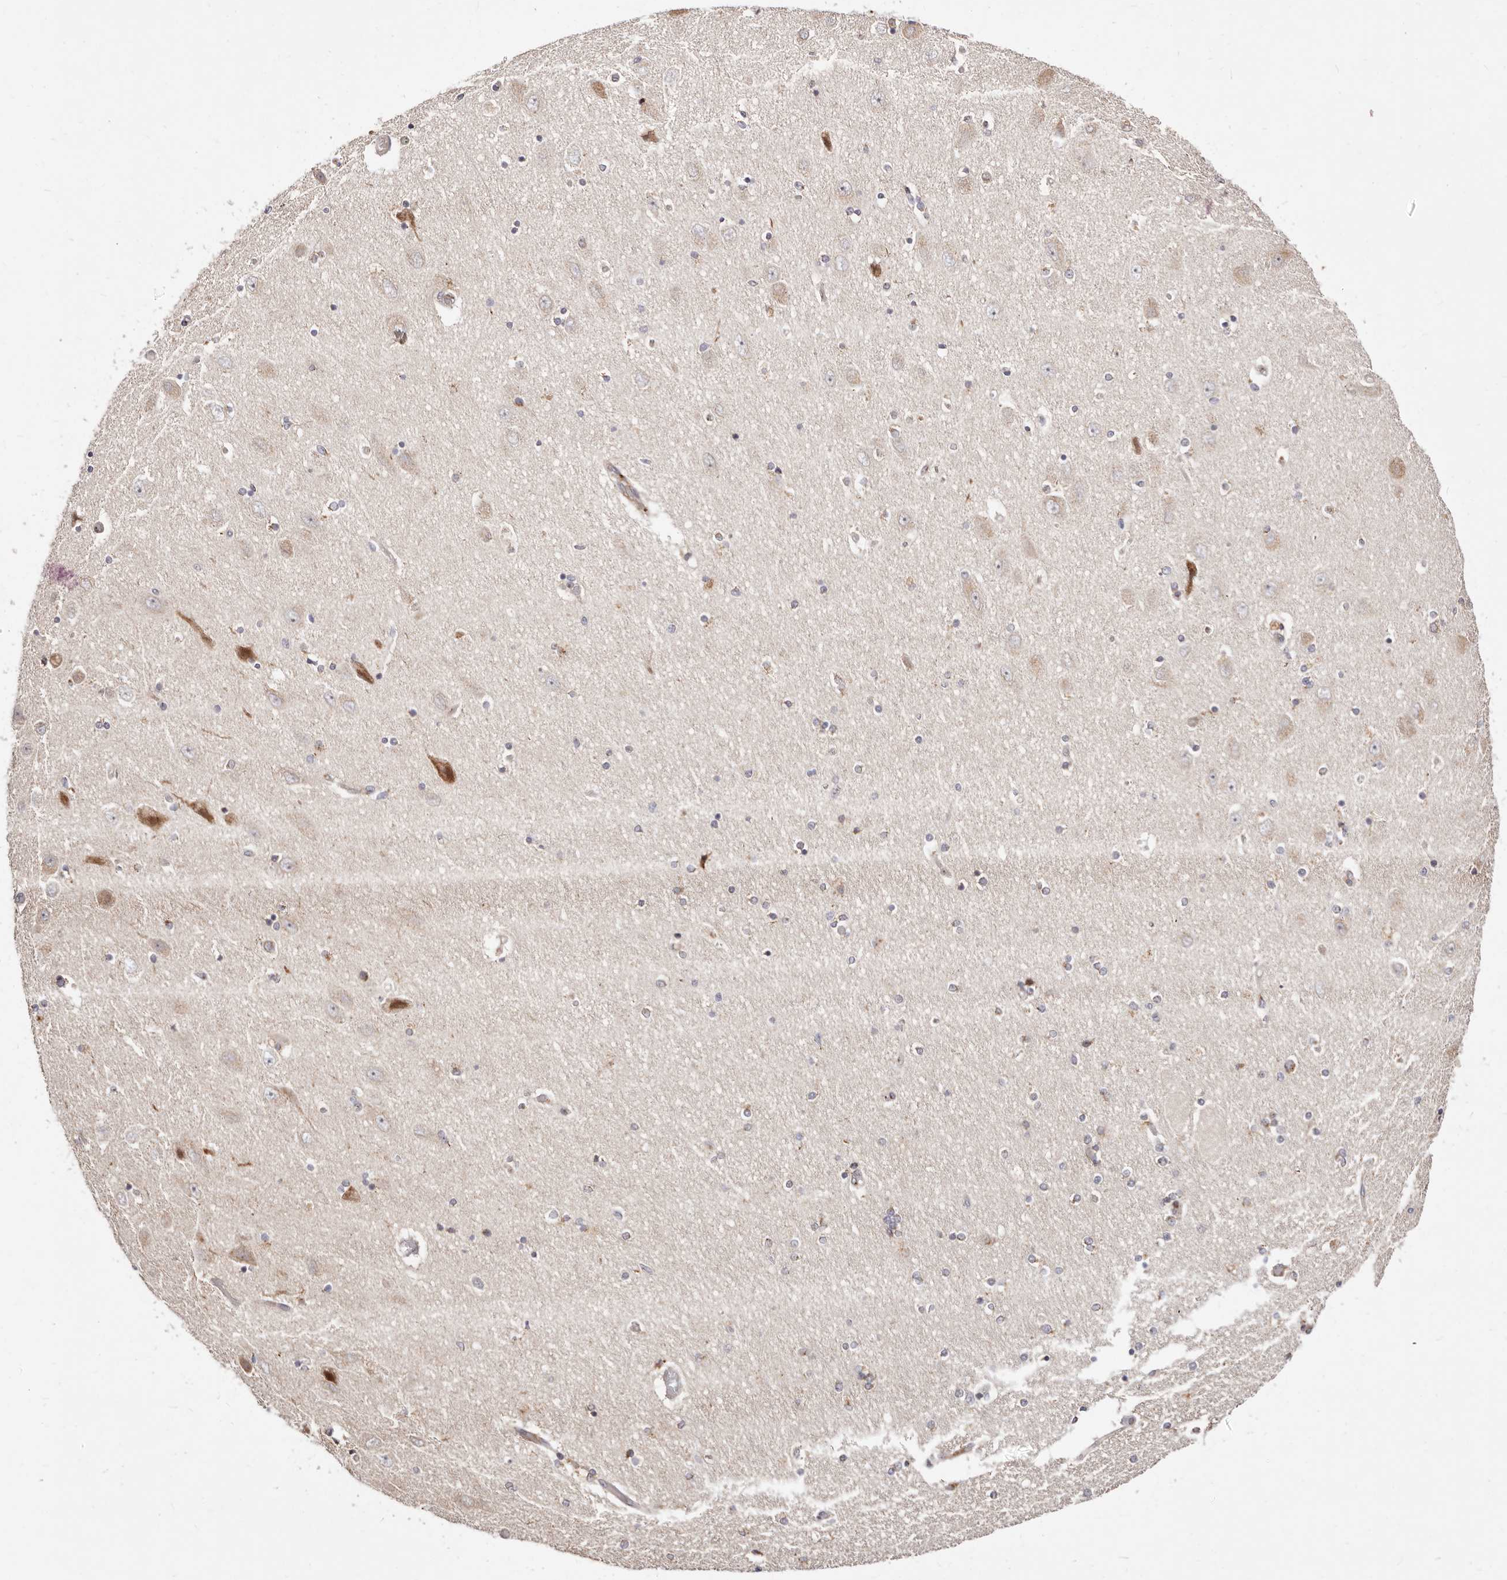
{"staining": {"intensity": "weak", "quantity": "<25%", "location": "cytoplasmic/membranous"}, "tissue": "hippocampus", "cell_type": "Glial cells", "image_type": "normal", "snomed": [{"axis": "morphology", "description": "Normal tissue, NOS"}, {"axis": "topography", "description": "Hippocampus"}], "caption": "Benign hippocampus was stained to show a protein in brown. There is no significant staining in glial cells. (Stains: DAB (3,3'-diaminobenzidine) immunohistochemistry with hematoxylin counter stain, Microscopy: brightfield microscopy at high magnification).", "gene": "MAPK6", "patient": {"sex": "female", "age": 54}}